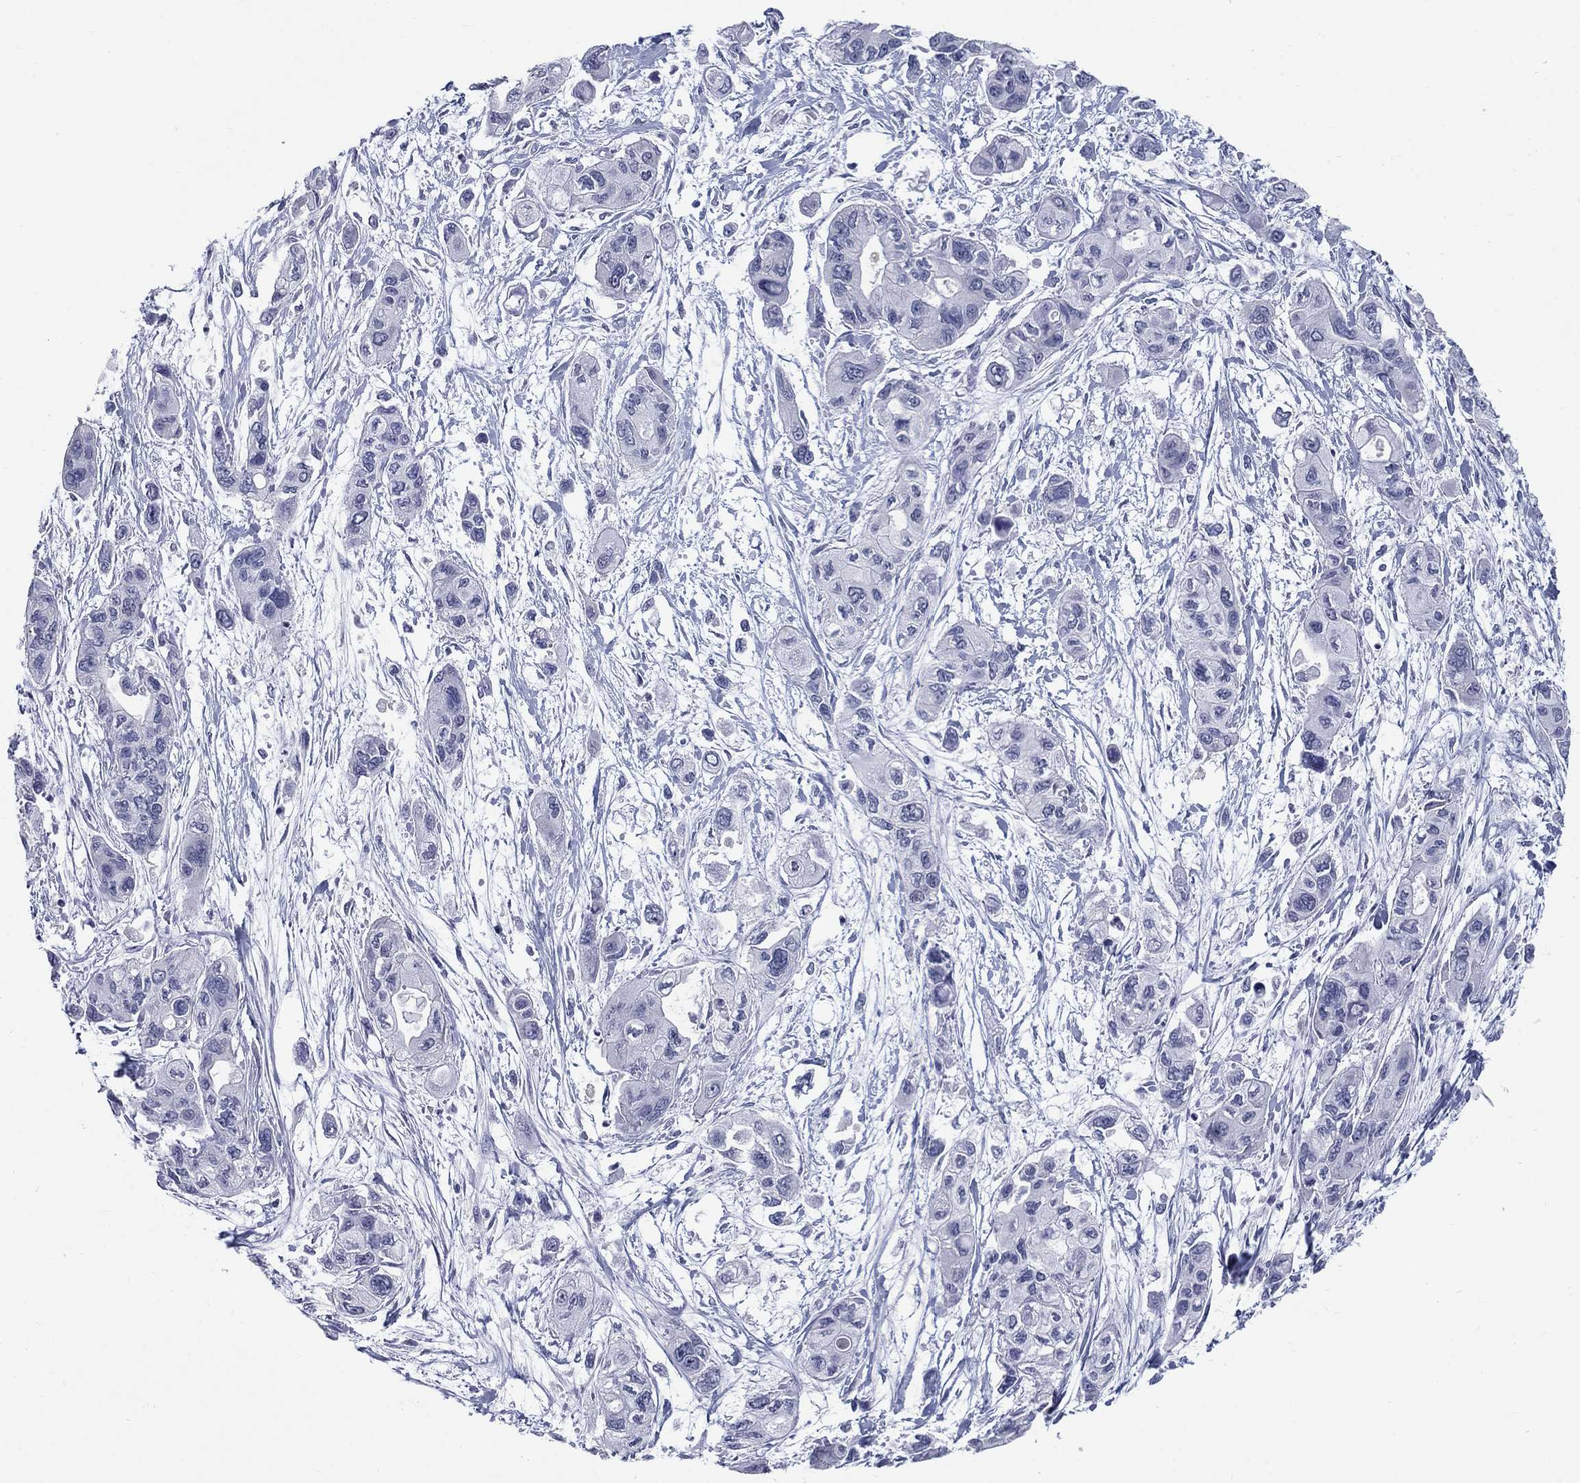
{"staining": {"intensity": "negative", "quantity": "none", "location": "none"}, "tissue": "pancreatic cancer", "cell_type": "Tumor cells", "image_type": "cancer", "snomed": [{"axis": "morphology", "description": "Adenocarcinoma, NOS"}, {"axis": "topography", "description": "Pancreas"}], "caption": "Immunohistochemistry photomicrograph of human adenocarcinoma (pancreatic) stained for a protein (brown), which displays no staining in tumor cells.", "gene": "PTH1R", "patient": {"sex": "female", "age": 47}}